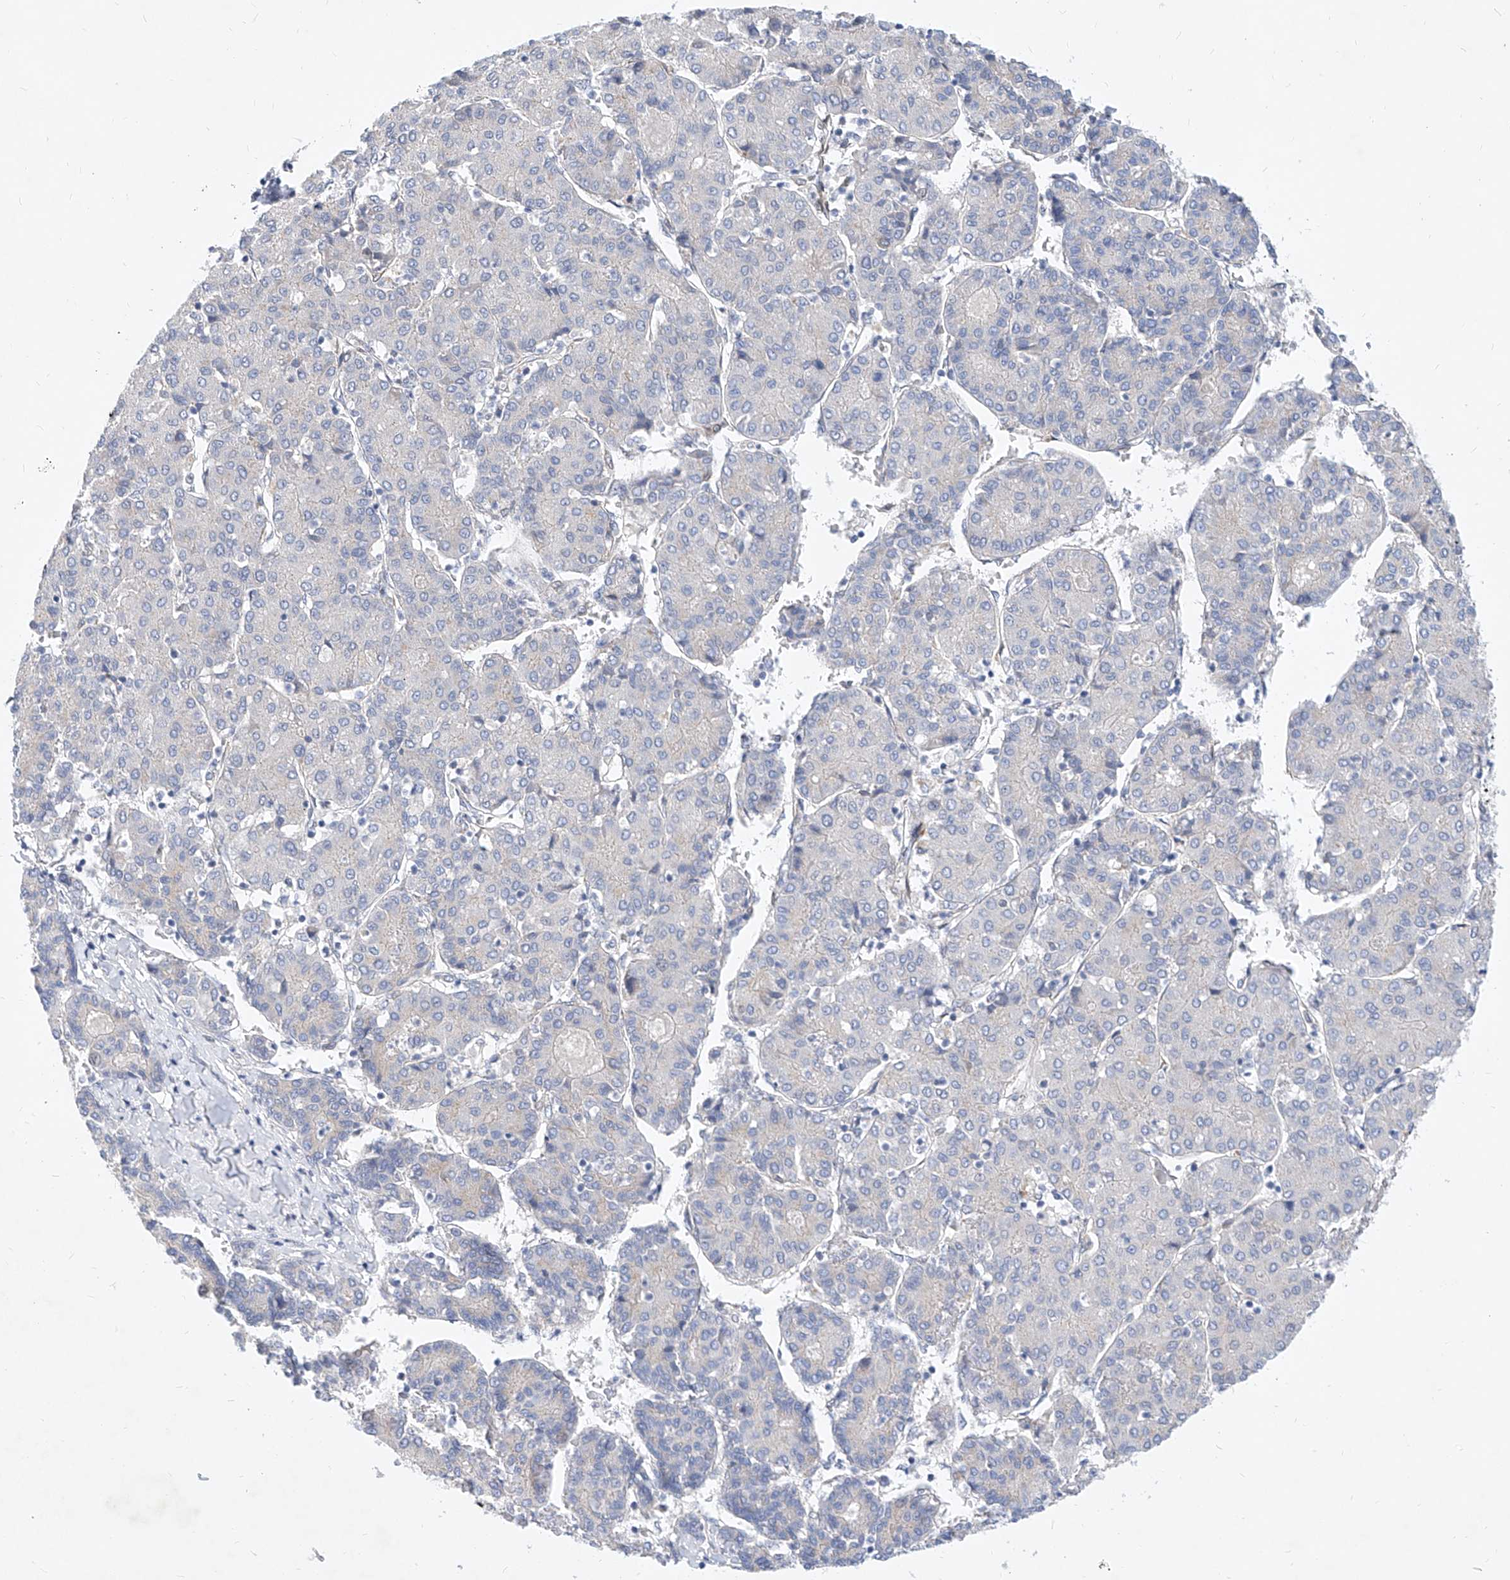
{"staining": {"intensity": "negative", "quantity": "none", "location": "none"}, "tissue": "liver cancer", "cell_type": "Tumor cells", "image_type": "cancer", "snomed": [{"axis": "morphology", "description": "Carcinoma, Hepatocellular, NOS"}, {"axis": "topography", "description": "Liver"}], "caption": "DAB immunohistochemical staining of hepatocellular carcinoma (liver) reveals no significant staining in tumor cells. The staining is performed using DAB brown chromogen with nuclei counter-stained in using hematoxylin.", "gene": "MX2", "patient": {"sex": "male", "age": 65}}